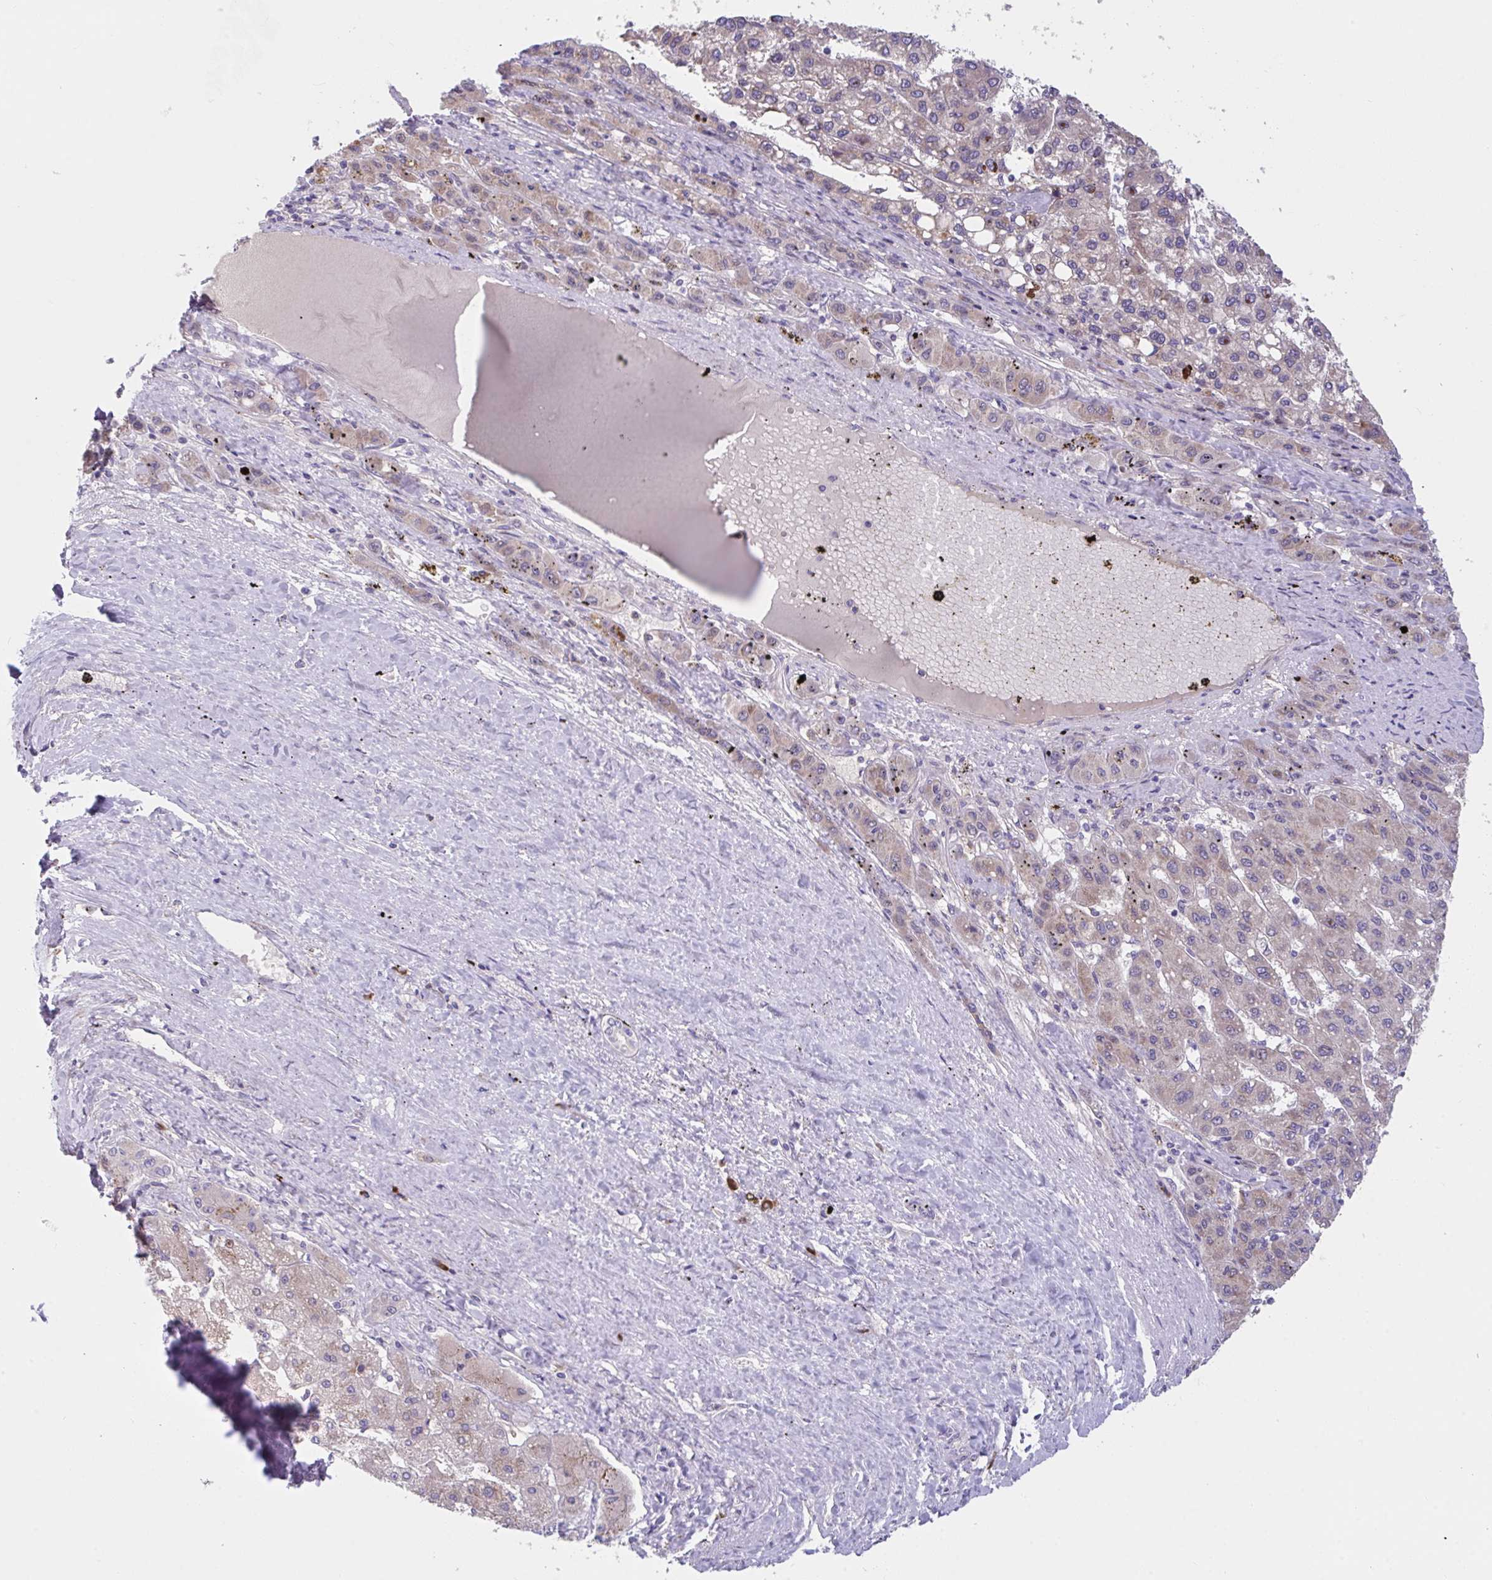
{"staining": {"intensity": "weak", "quantity": ">75%", "location": "cytoplasmic/membranous"}, "tissue": "liver cancer", "cell_type": "Tumor cells", "image_type": "cancer", "snomed": [{"axis": "morphology", "description": "Carcinoma, Hepatocellular, NOS"}, {"axis": "topography", "description": "Liver"}], "caption": "This photomicrograph demonstrates IHC staining of human liver hepatocellular carcinoma, with low weak cytoplasmic/membranous expression in approximately >75% of tumor cells.", "gene": "SUSD4", "patient": {"sex": "female", "age": 82}}